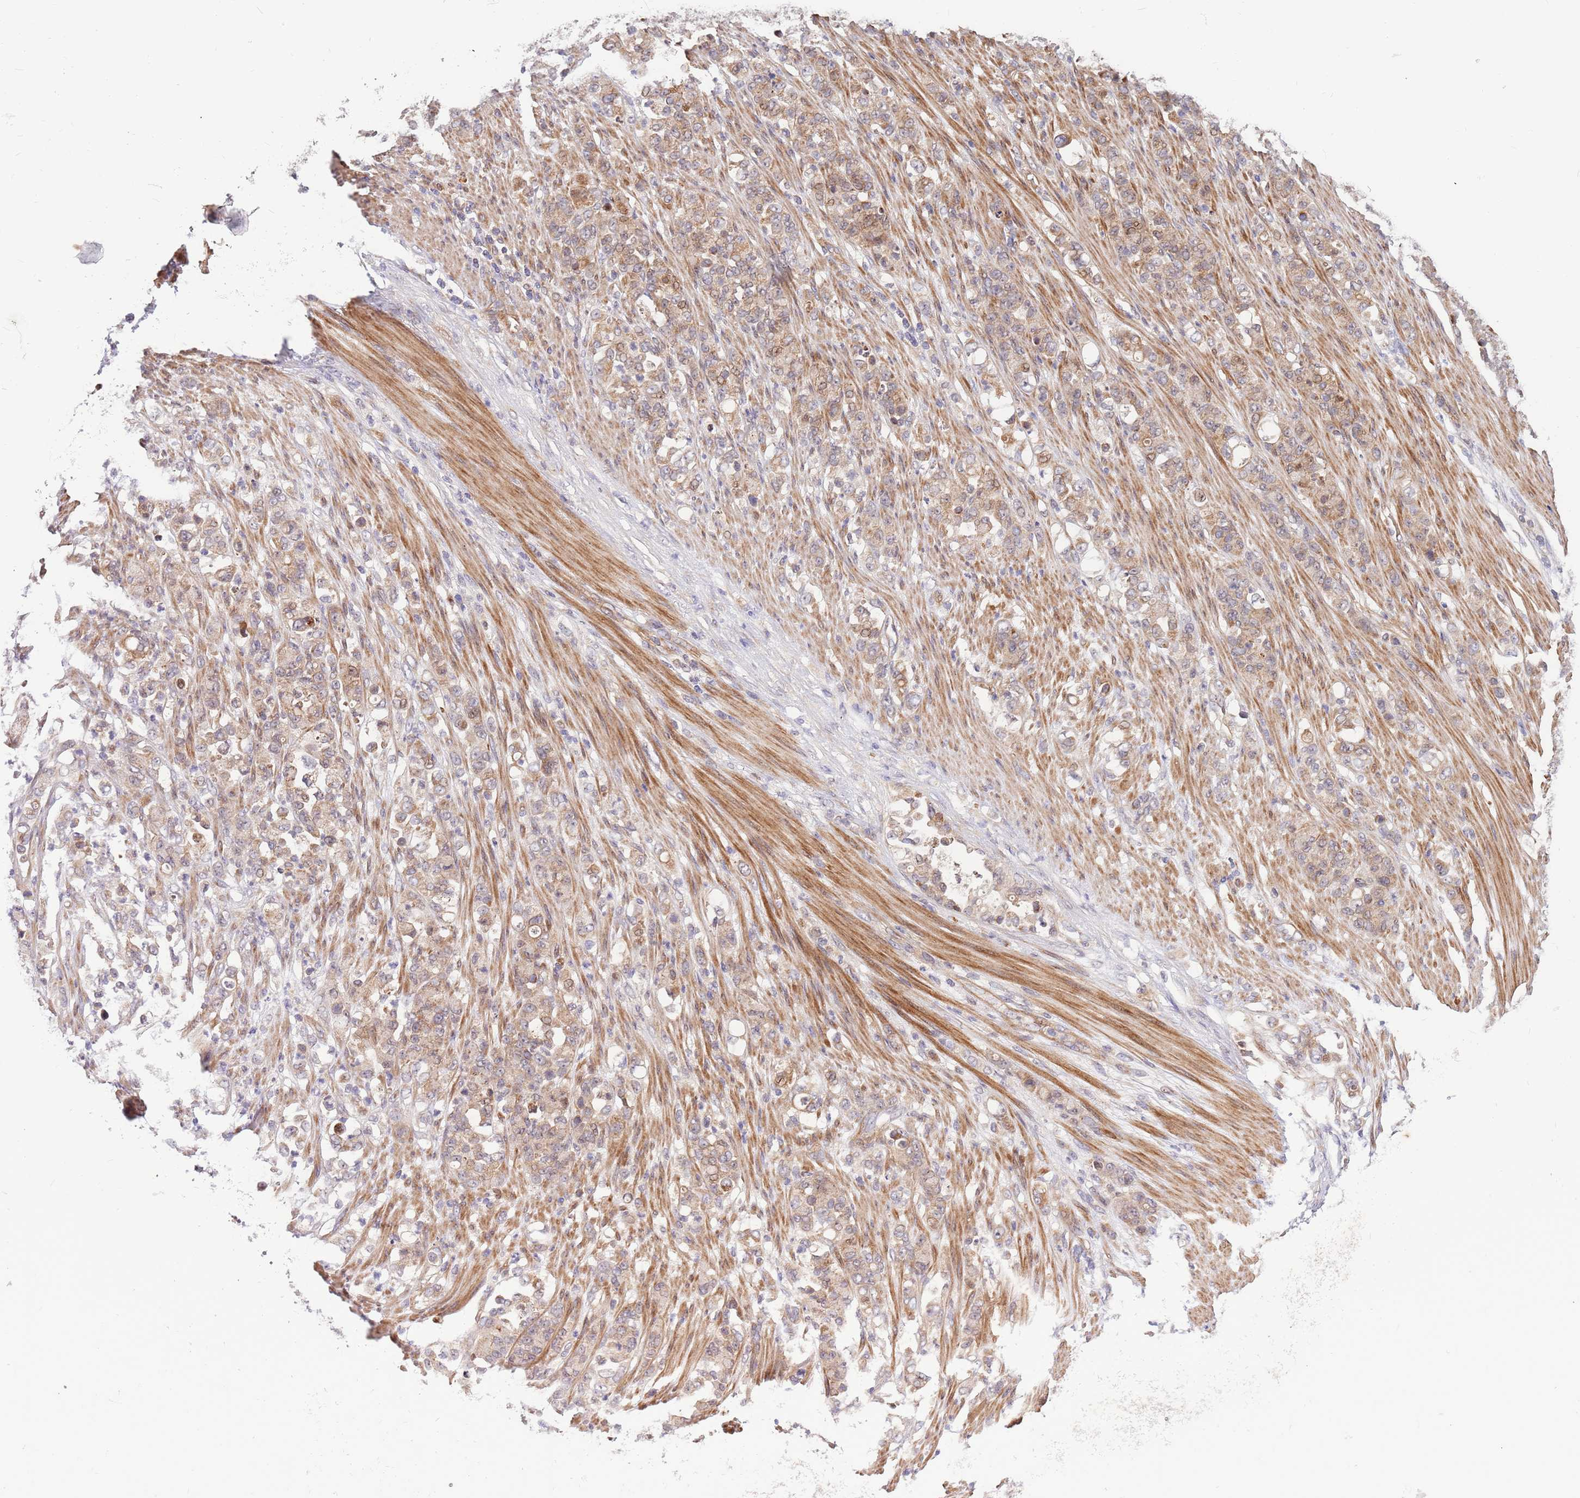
{"staining": {"intensity": "weak", "quantity": "<25%", "location": "cytoplasmic/membranous"}, "tissue": "stomach cancer", "cell_type": "Tumor cells", "image_type": "cancer", "snomed": [{"axis": "morphology", "description": "Normal tissue, NOS"}, {"axis": "morphology", "description": "Adenocarcinoma, NOS"}, {"axis": "topography", "description": "Stomach"}], "caption": "Adenocarcinoma (stomach) was stained to show a protein in brown. There is no significant expression in tumor cells. The staining was performed using DAB to visualize the protein expression in brown, while the nuclei were stained in blue with hematoxylin (Magnification: 20x).", "gene": "HAUS3", "patient": {"sex": "female", "age": 79}}